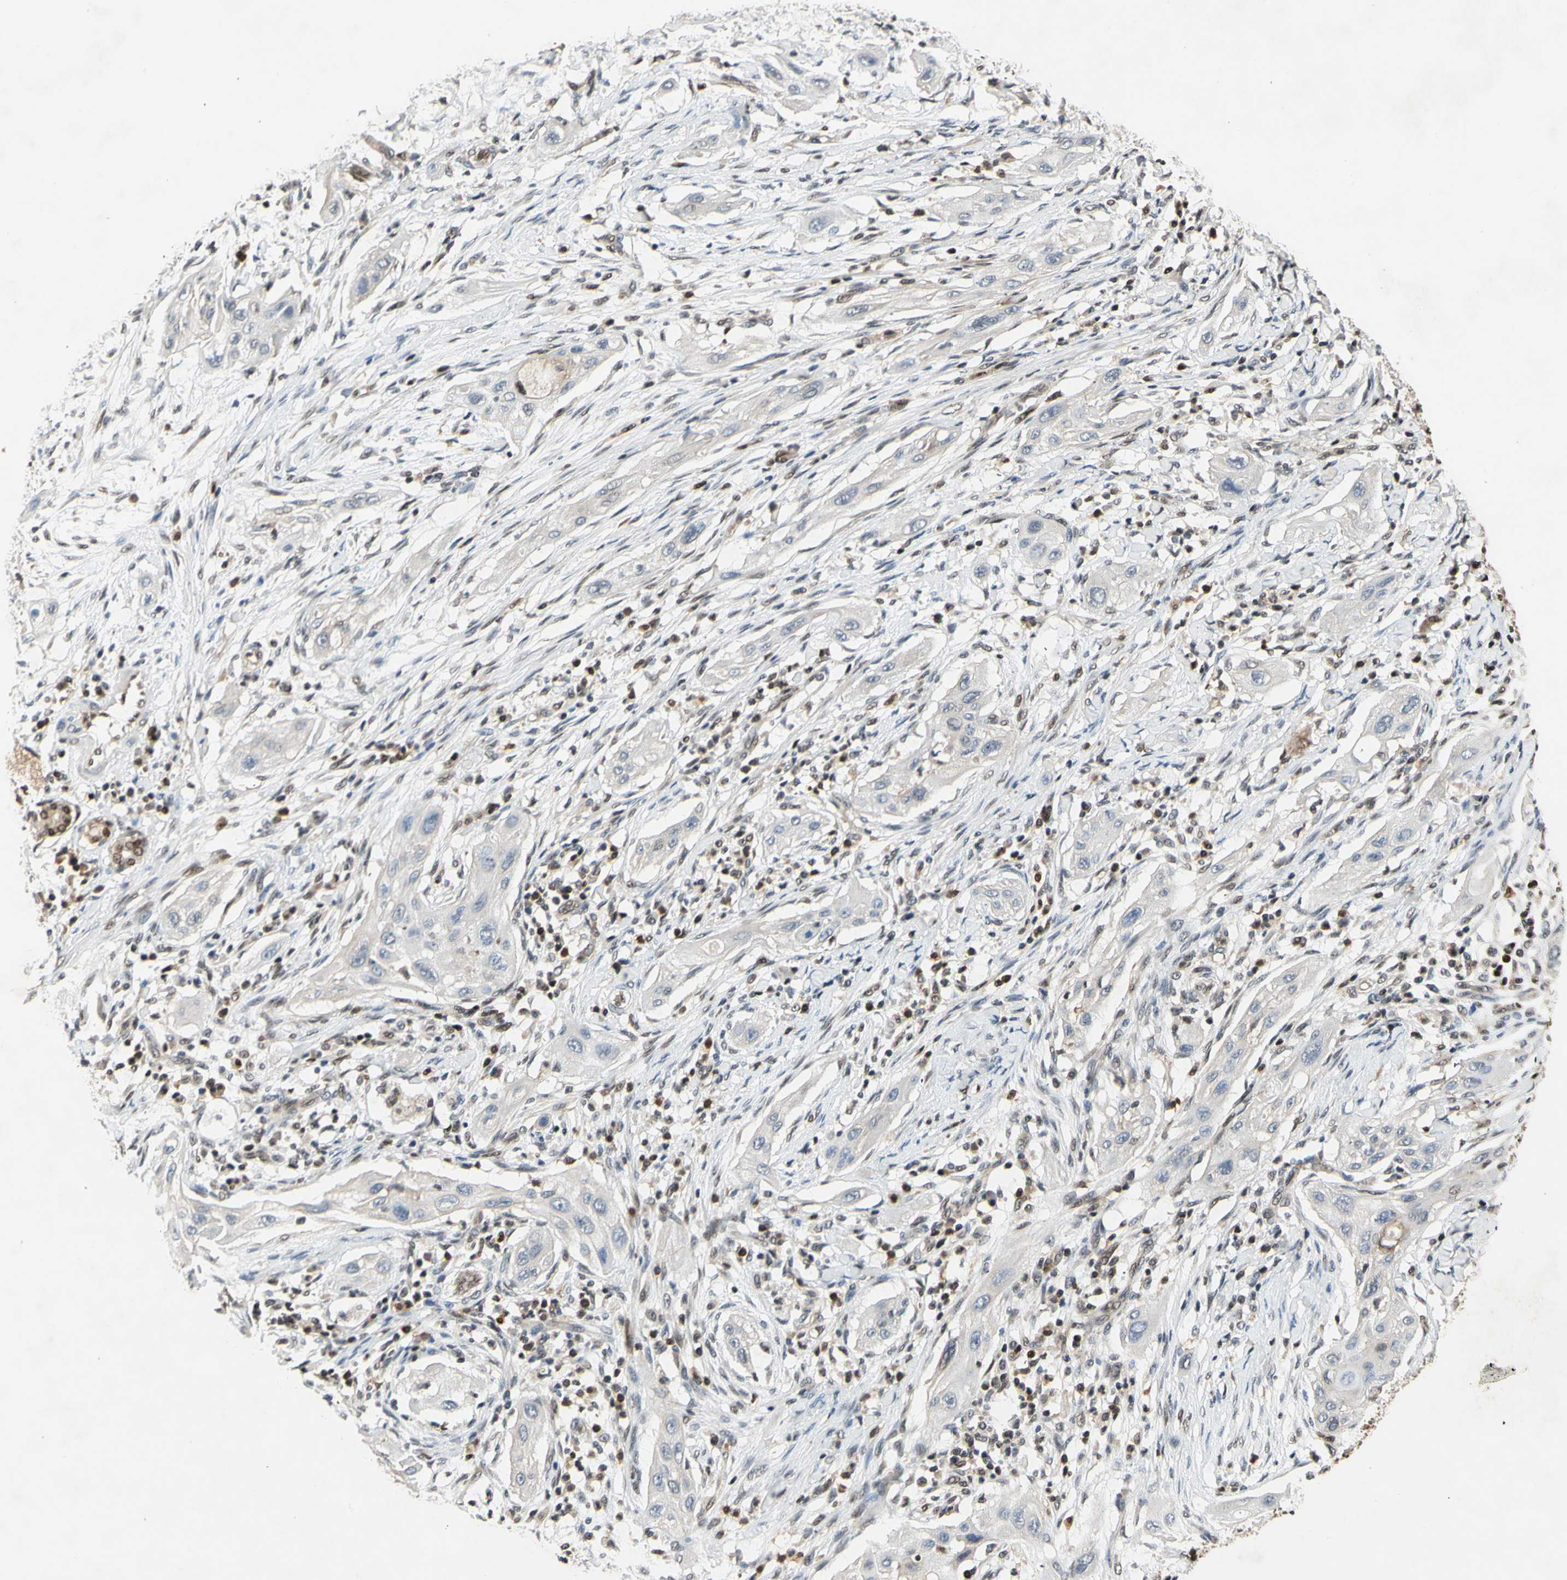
{"staining": {"intensity": "negative", "quantity": "none", "location": "none"}, "tissue": "lung cancer", "cell_type": "Tumor cells", "image_type": "cancer", "snomed": [{"axis": "morphology", "description": "Squamous cell carcinoma, NOS"}, {"axis": "topography", "description": "Lung"}], "caption": "Image shows no protein positivity in tumor cells of lung cancer tissue.", "gene": "GSR", "patient": {"sex": "female", "age": 47}}